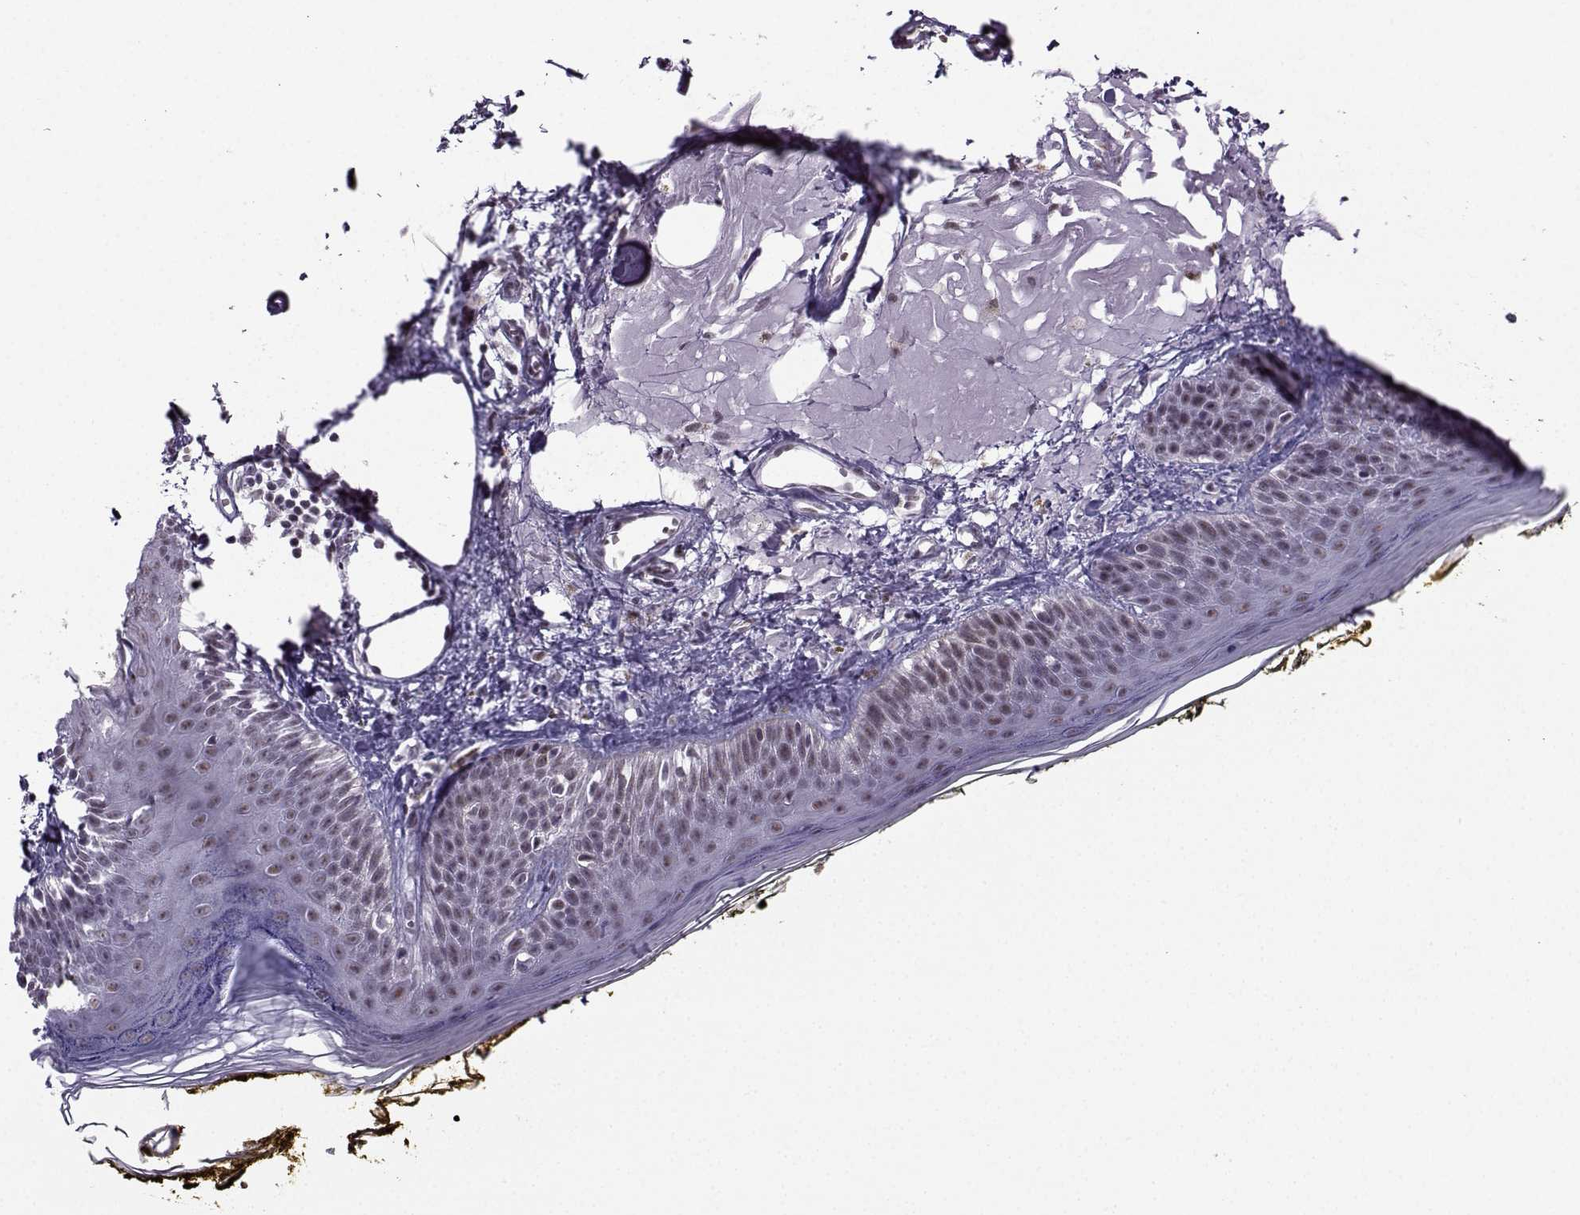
{"staining": {"intensity": "negative", "quantity": "none", "location": "none"}, "tissue": "skin", "cell_type": "Fibroblasts", "image_type": "normal", "snomed": [{"axis": "morphology", "description": "Normal tissue, NOS"}, {"axis": "topography", "description": "Skin"}], "caption": "Protein analysis of normal skin exhibits no significant positivity in fibroblasts.", "gene": "LRFN2", "patient": {"sex": "male", "age": 76}}